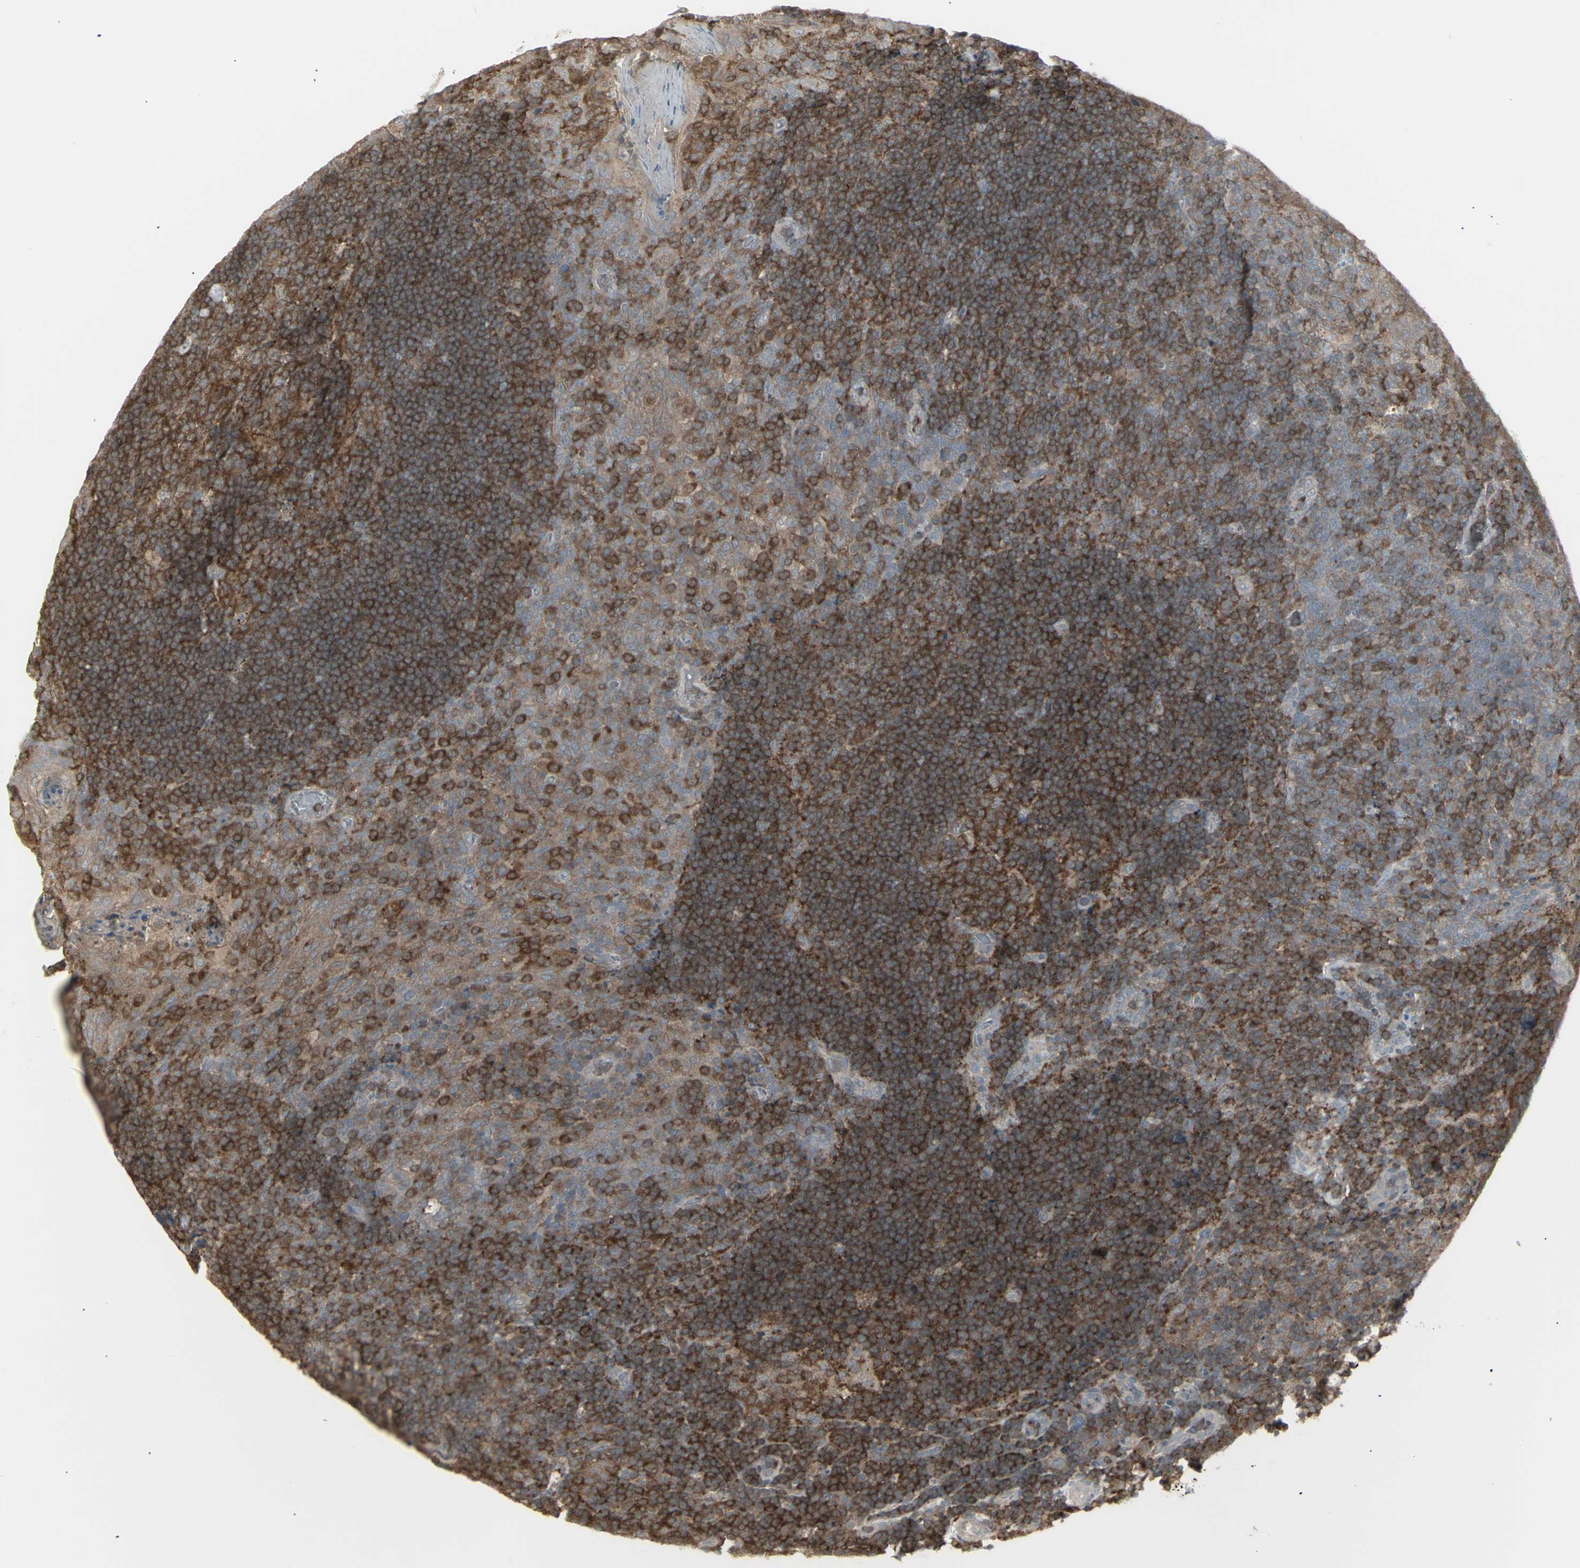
{"staining": {"intensity": "moderate", "quantity": ">75%", "location": "cytoplasmic/membranous"}, "tissue": "tonsil", "cell_type": "Germinal center cells", "image_type": "normal", "snomed": [{"axis": "morphology", "description": "Normal tissue, NOS"}, {"axis": "topography", "description": "Tonsil"}], "caption": "Immunohistochemical staining of normal tonsil demonstrates medium levels of moderate cytoplasmic/membranous positivity in about >75% of germinal center cells.", "gene": "CSK", "patient": {"sex": "male", "age": 17}}